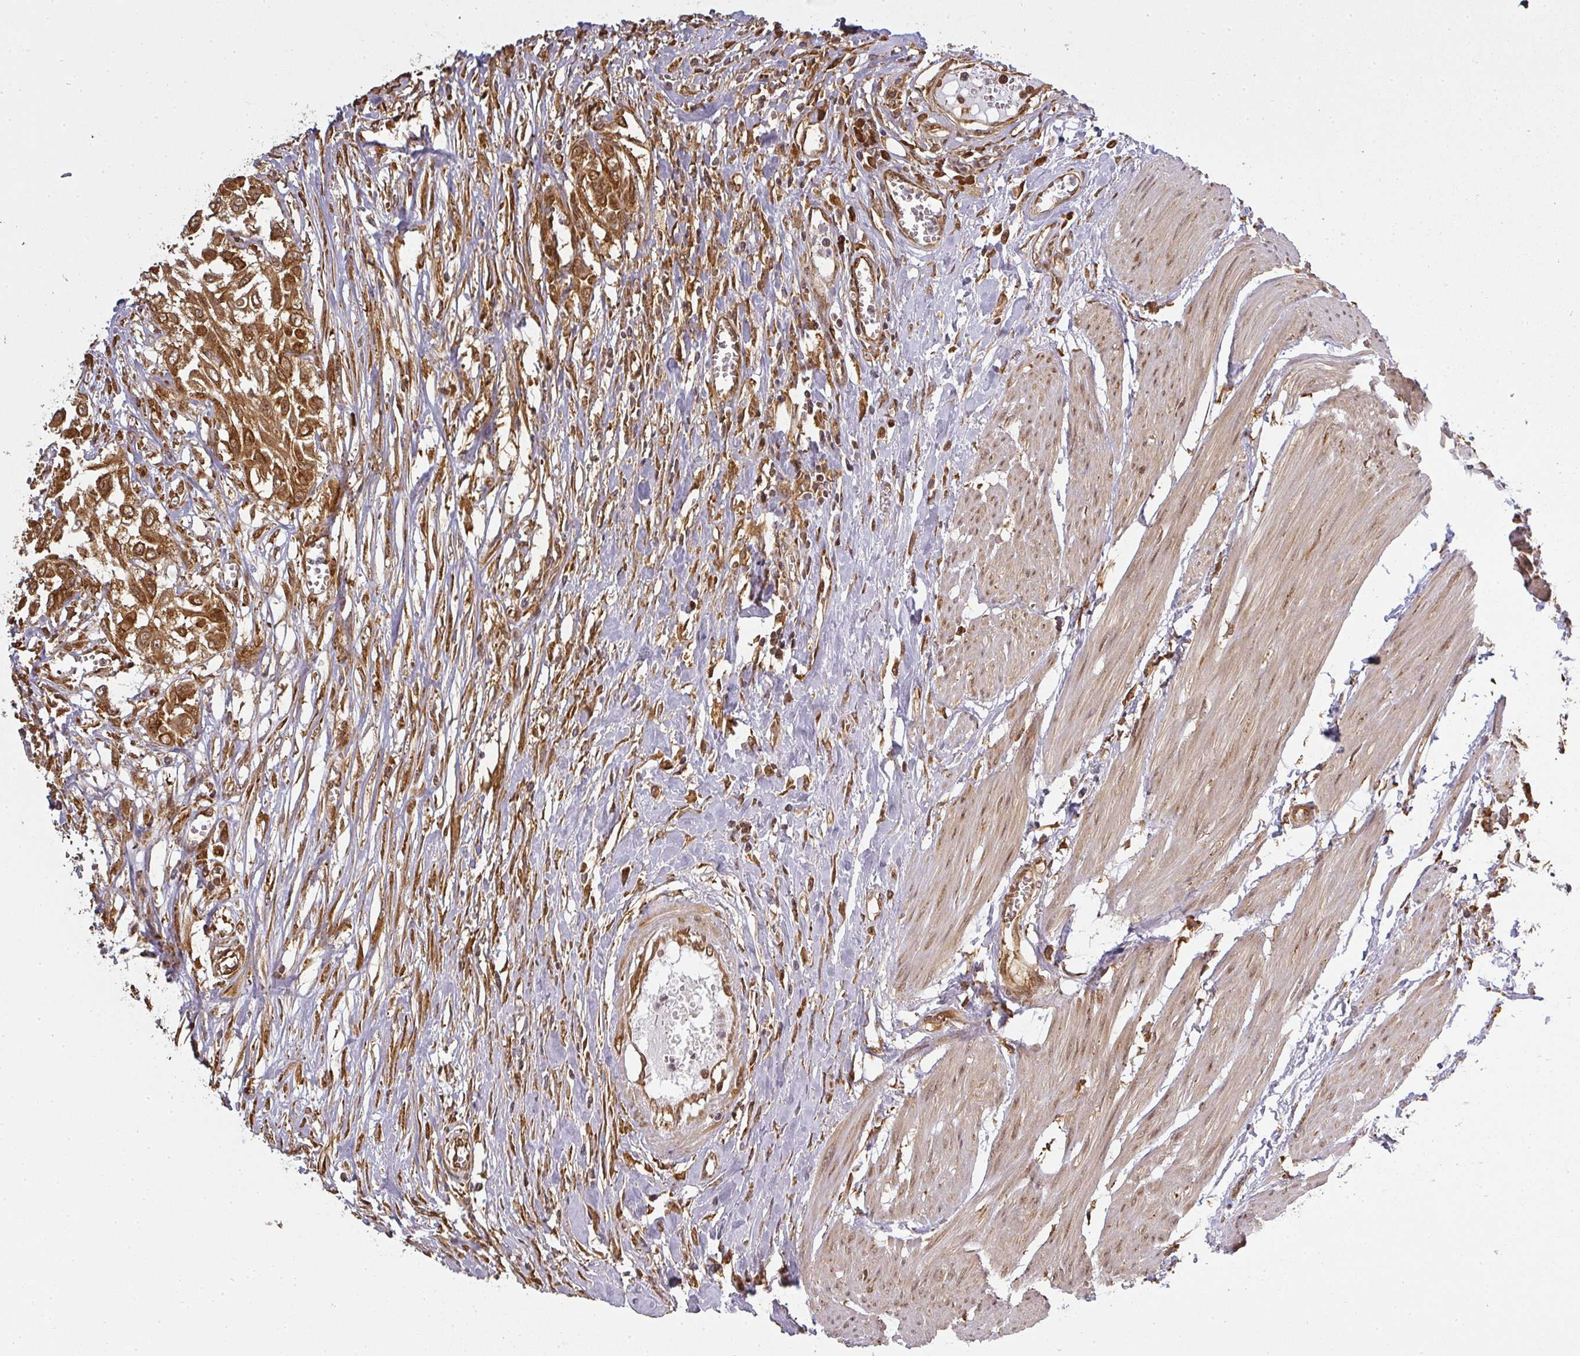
{"staining": {"intensity": "strong", "quantity": ">75%", "location": "cytoplasmic/membranous,nuclear"}, "tissue": "urothelial cancer", "cell_type": "Tumor cells", "image_type": "cancer", "snomed": [{"axis": "morphology", "description": "Urothelial carcinoma, High grade"}, {"axis": "topography", "description": "Urinary bladder"}], "caption": "This histopathology image reveals urothelial cancer stained with IHC to label a protein in brown. The cytoplasmic/membranous and nuclear of tumor cells show strong positivity for the protein. Nuclei are counter-stained blue.", "gene": "PPP6R3", "patient": {"sex": "male", "age": 57}}